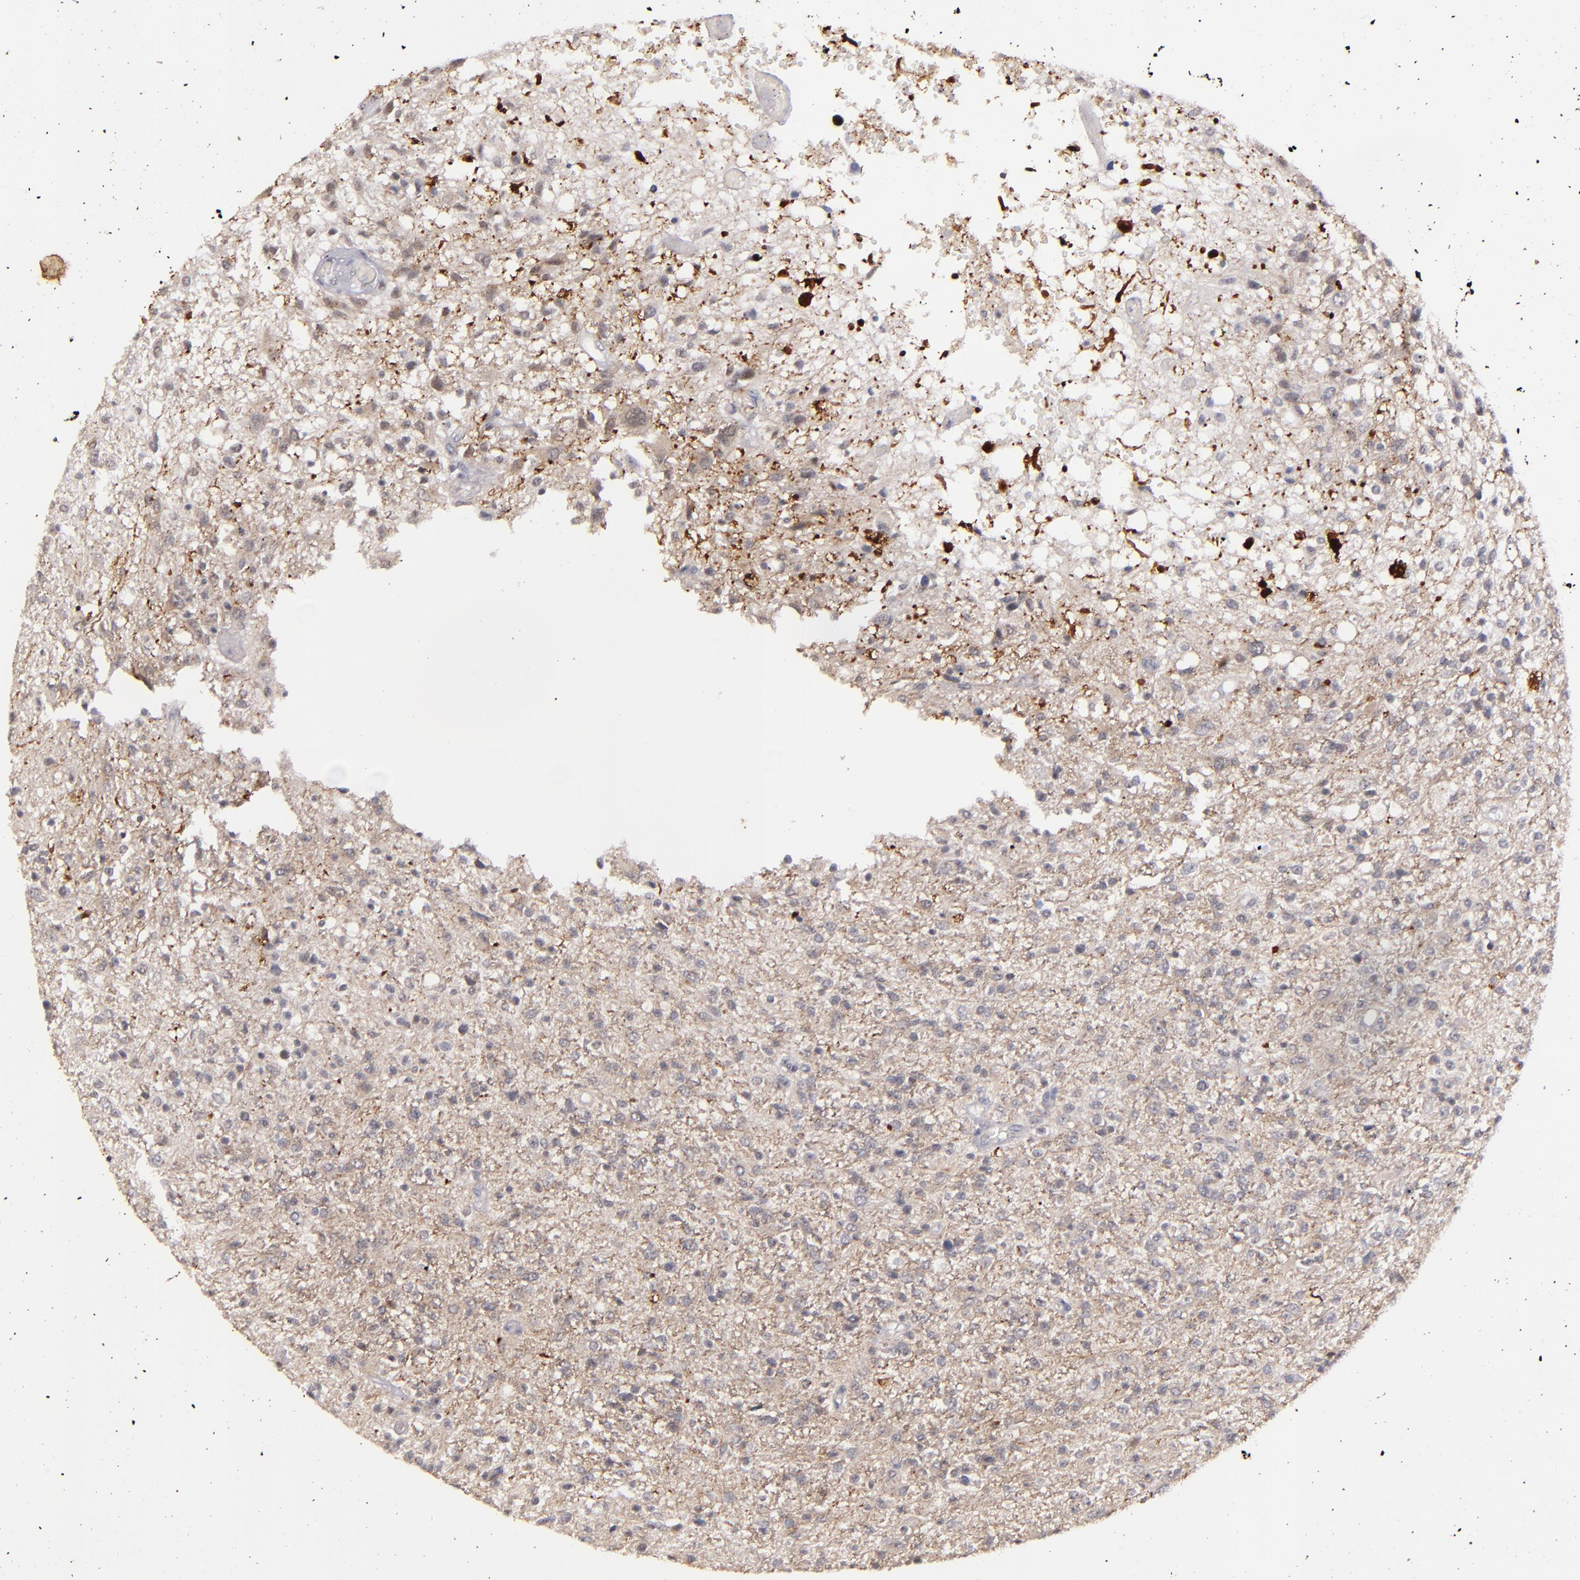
{"staining": {"intensity": "moderate", "quantity": ">75%", "location": "cytoplasmic/membranous"}, "tissue": "glioma", "cell_type": "Tumor cells", "image_type": "cancer", "snomed": [{"axis": "morphology", "description": "Glioma, malignant, High grade"}, {"axis": "topography", "description": "Cerebral cortex"}], "caption": "Immunohistochemistry (IHC) (DAB) staining of glioma reveals moderate cytoplasmic/membranous protein staining in about >75% of tumor cells.", "gene": "SYP", "patient": {"sex": "male", "age": 76}}